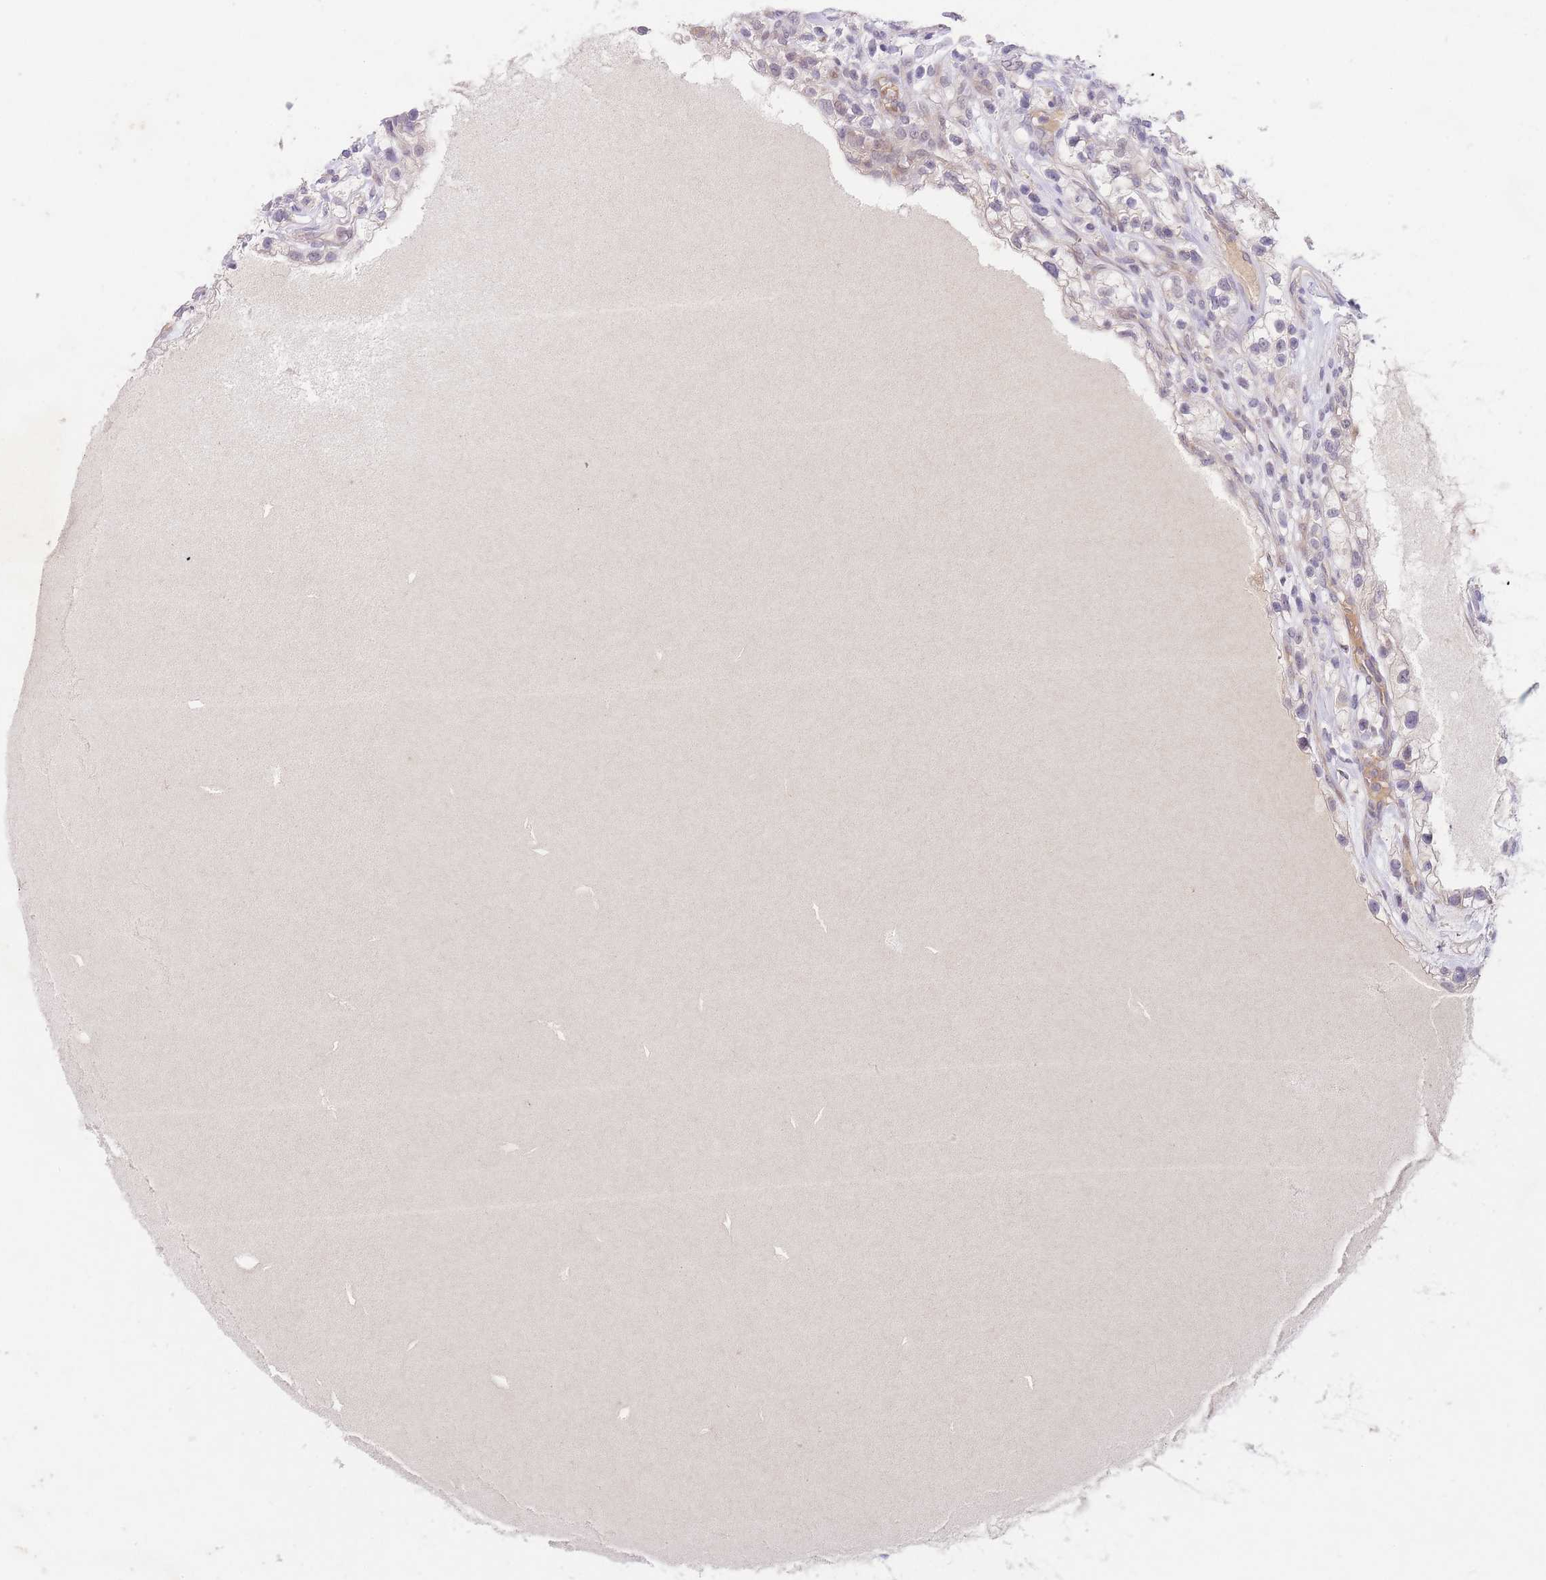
{"staining": {"intensity": "negative", "quantity": "none", "location": "none"}, "tissue": "renal cancer", "cell_type": "Tumor cells", "image_type": "cancer", "snomed": [{"axis": "morphology", "description": "Adenocarcinoma, NOS"}, {"axis": "topography", "description": "Kidney"}], "caption": "High magnification brightfield microscopy of adenocarcinoma (renal) stained with DAB (brown) and counterstained with hematoxylin (blue): tumor cells show no significant positivity. The staining is performed using DAB brown chromogen with nuclei counter-stained in using hematoxylin.", "gene": "SLC25A33", "patient": {"sex": "female", "age": 57}}